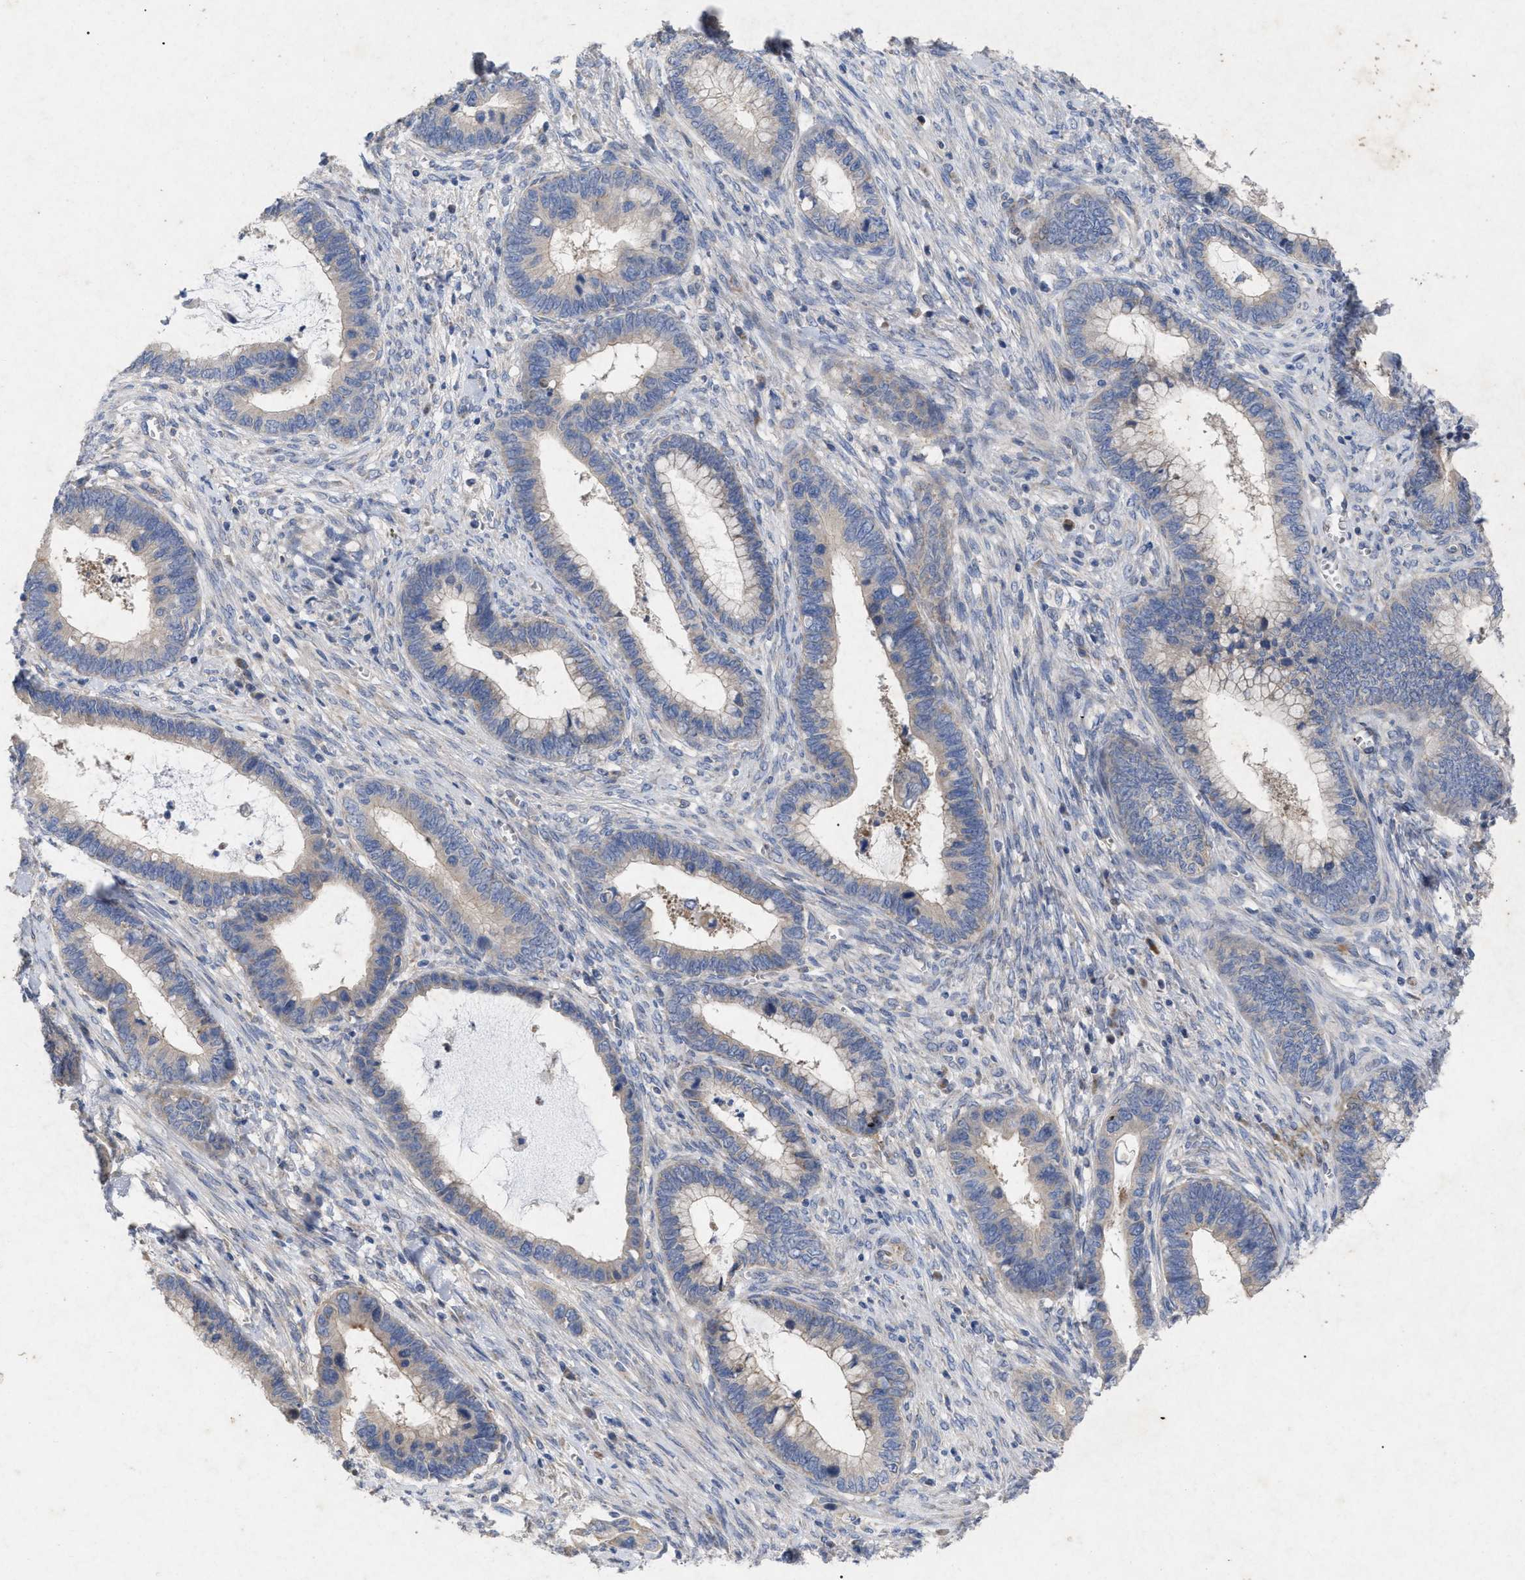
{"staining": {"intensity": "negative", "quantity": "none", "location": "none"}, "tissue": "cervical cancer", "cell_type": "Tumor cells", "image_type": "cancer", "snomed": [{"axis": "morphology", "description": "Adenocarcinoma, NOS"}, {"axis": "topography", "description": "Cervix"}], "caption": "Tumor cells show no significant protein positivity in cervical cancer.", "gene": "VIP", "patient": {"sex": "female", "age": 44}}